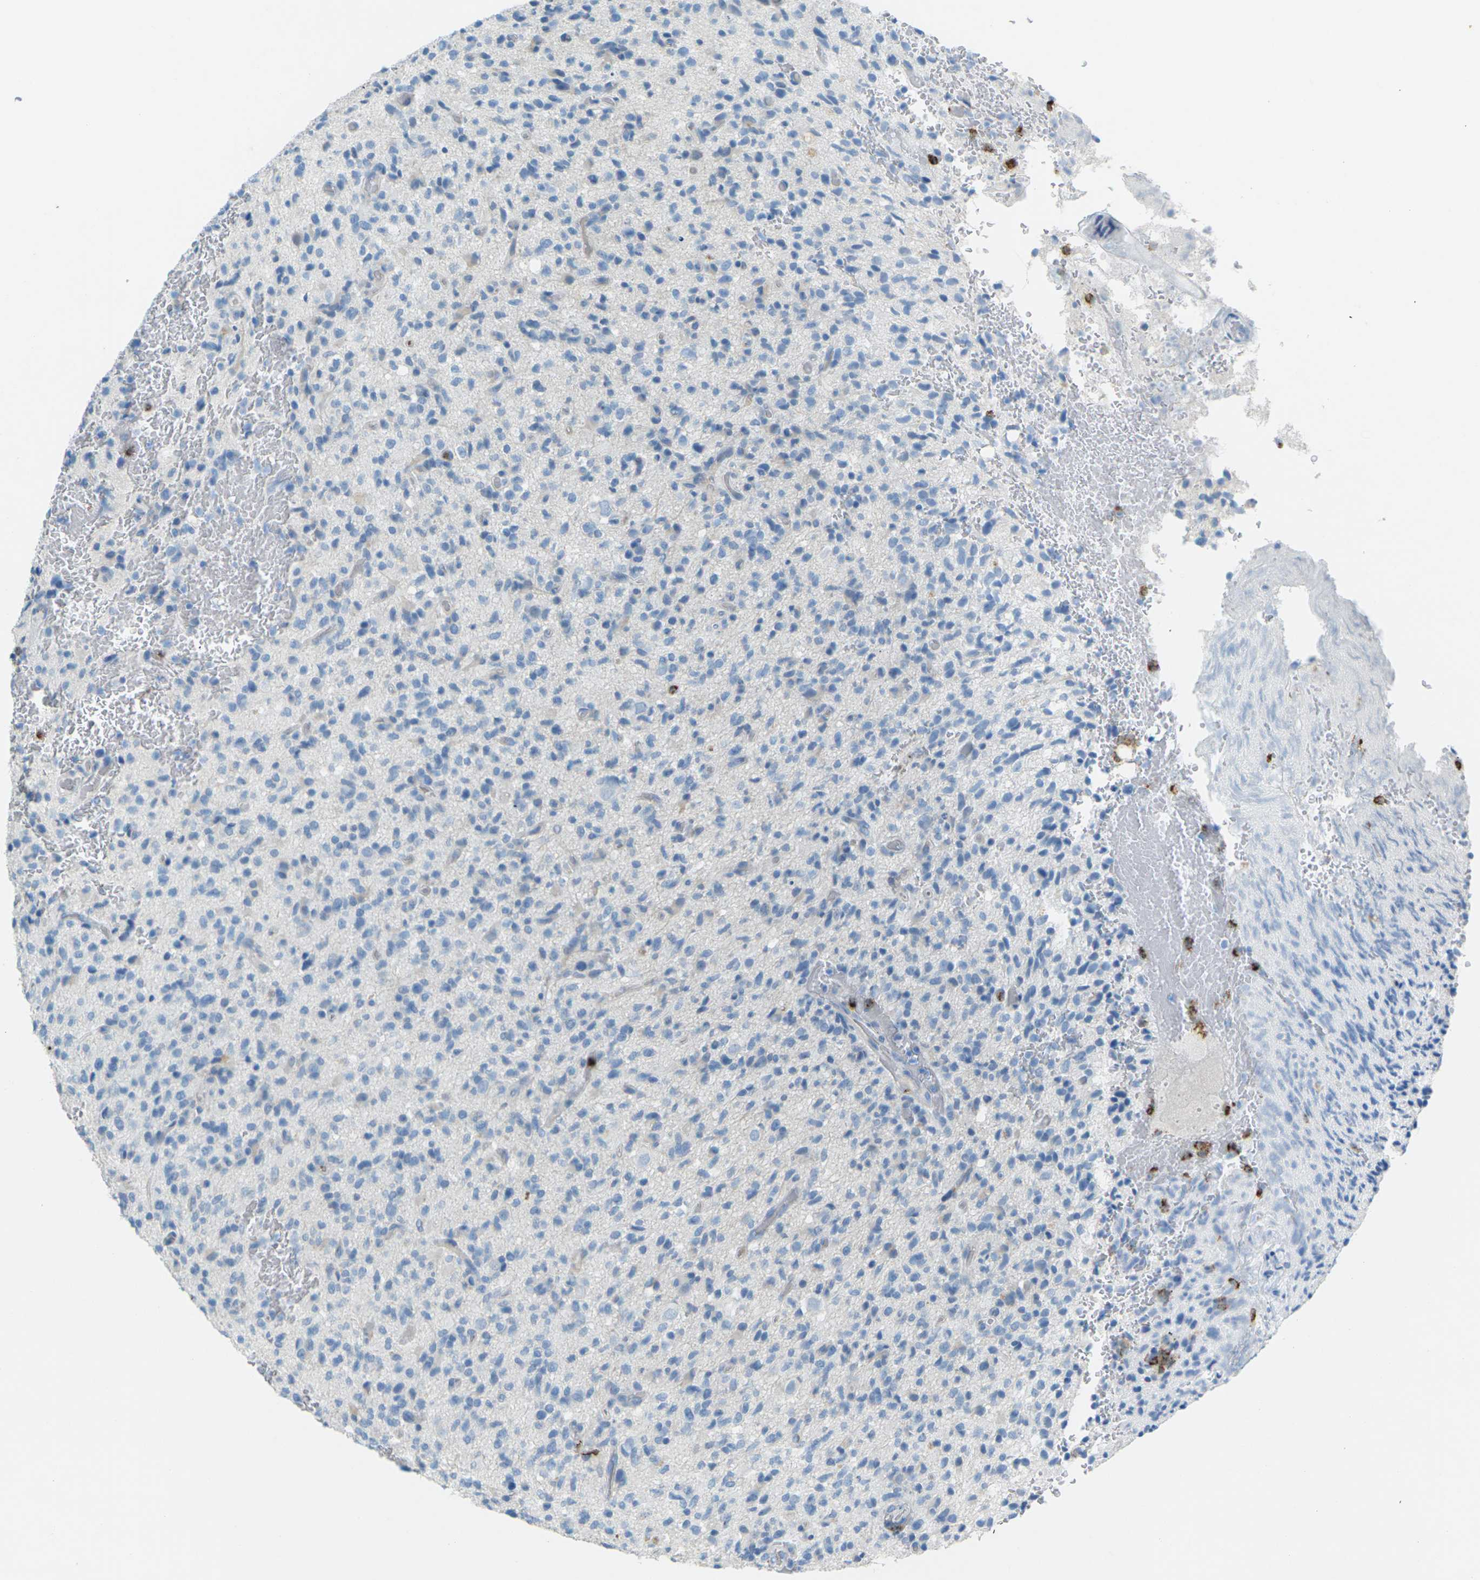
{"staining": {"intensity": "negative", "quantity": "none", "location": "none"}, "tissue": "glioma", "cell_type": "Tumor cells", "image_type": "cancer", "snomed": [{"axis": "morphology", "description": "Glioma, malignant, High grade"}, {"axis": "topography", "description": "Brain"}], "caption": "IHC photomicrograph of malignant high-grade glioma stained for a protein (brown), which demonstrates no expression in tumor cells.", "gene": "CDH16", "patient": {"sex": "male", "age": 71}}